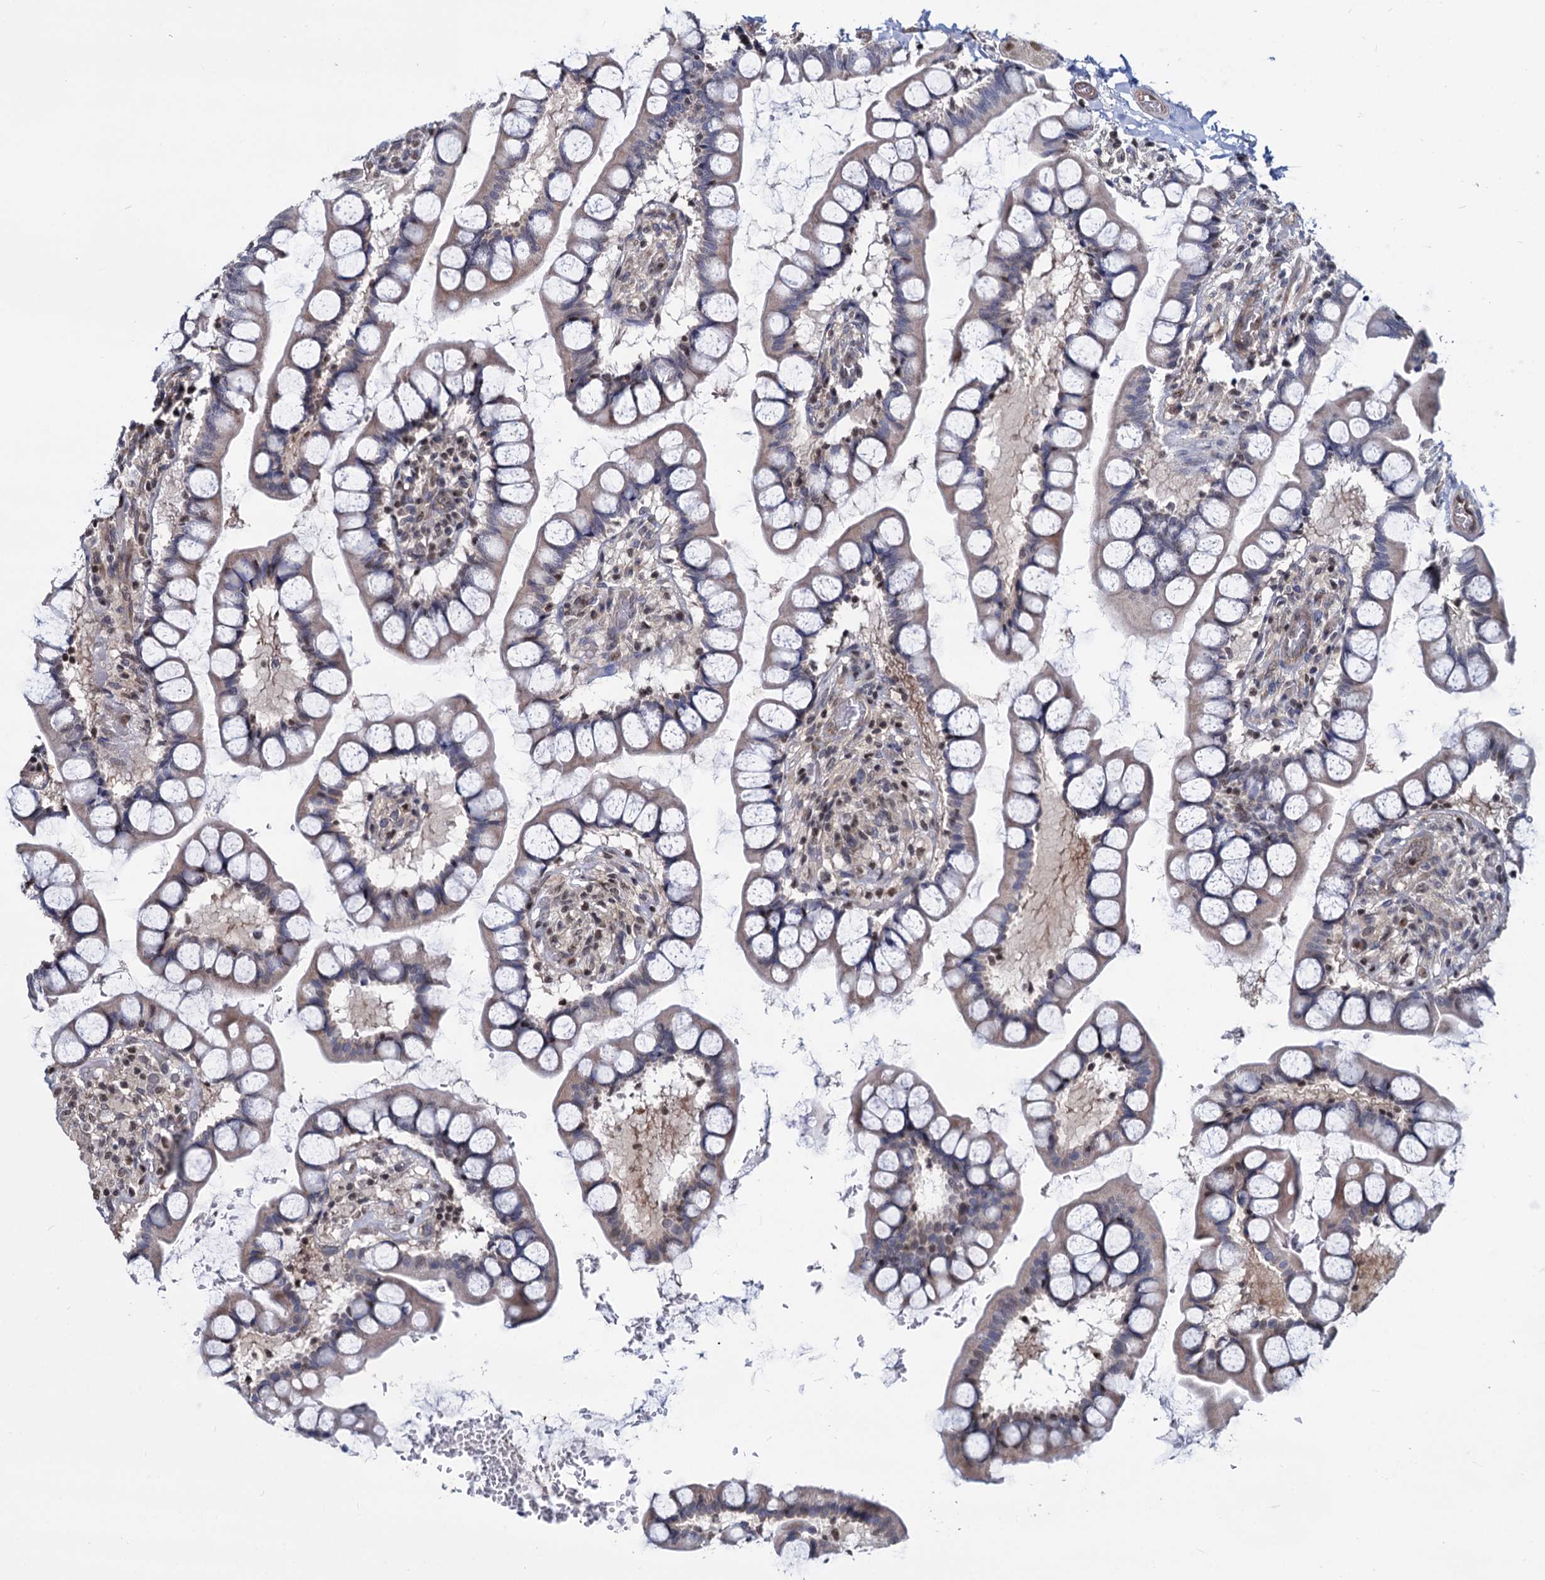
{"staining": {"intensity": "weak", "quantity": "25%-75%", "location": "cytoplasmic/membranous,nuclear"}, "tissue": "small intestine", "cell_type": "Glandular cells", "image_type": "normal", "snomed": [{"axis": "morphology", "description": "Normal tissue, NOS"}, {"axis": "topography", "description": "Small intestine"}], "caption": "Brown immunohistochemical staining in benign human small intestine shows weak cytoplasmic/membranous,nuclear positivity in about 25%-75% of glandular cells.", "gene": "UBLCP1", "patient": {"sex": "male", "age": 52}}